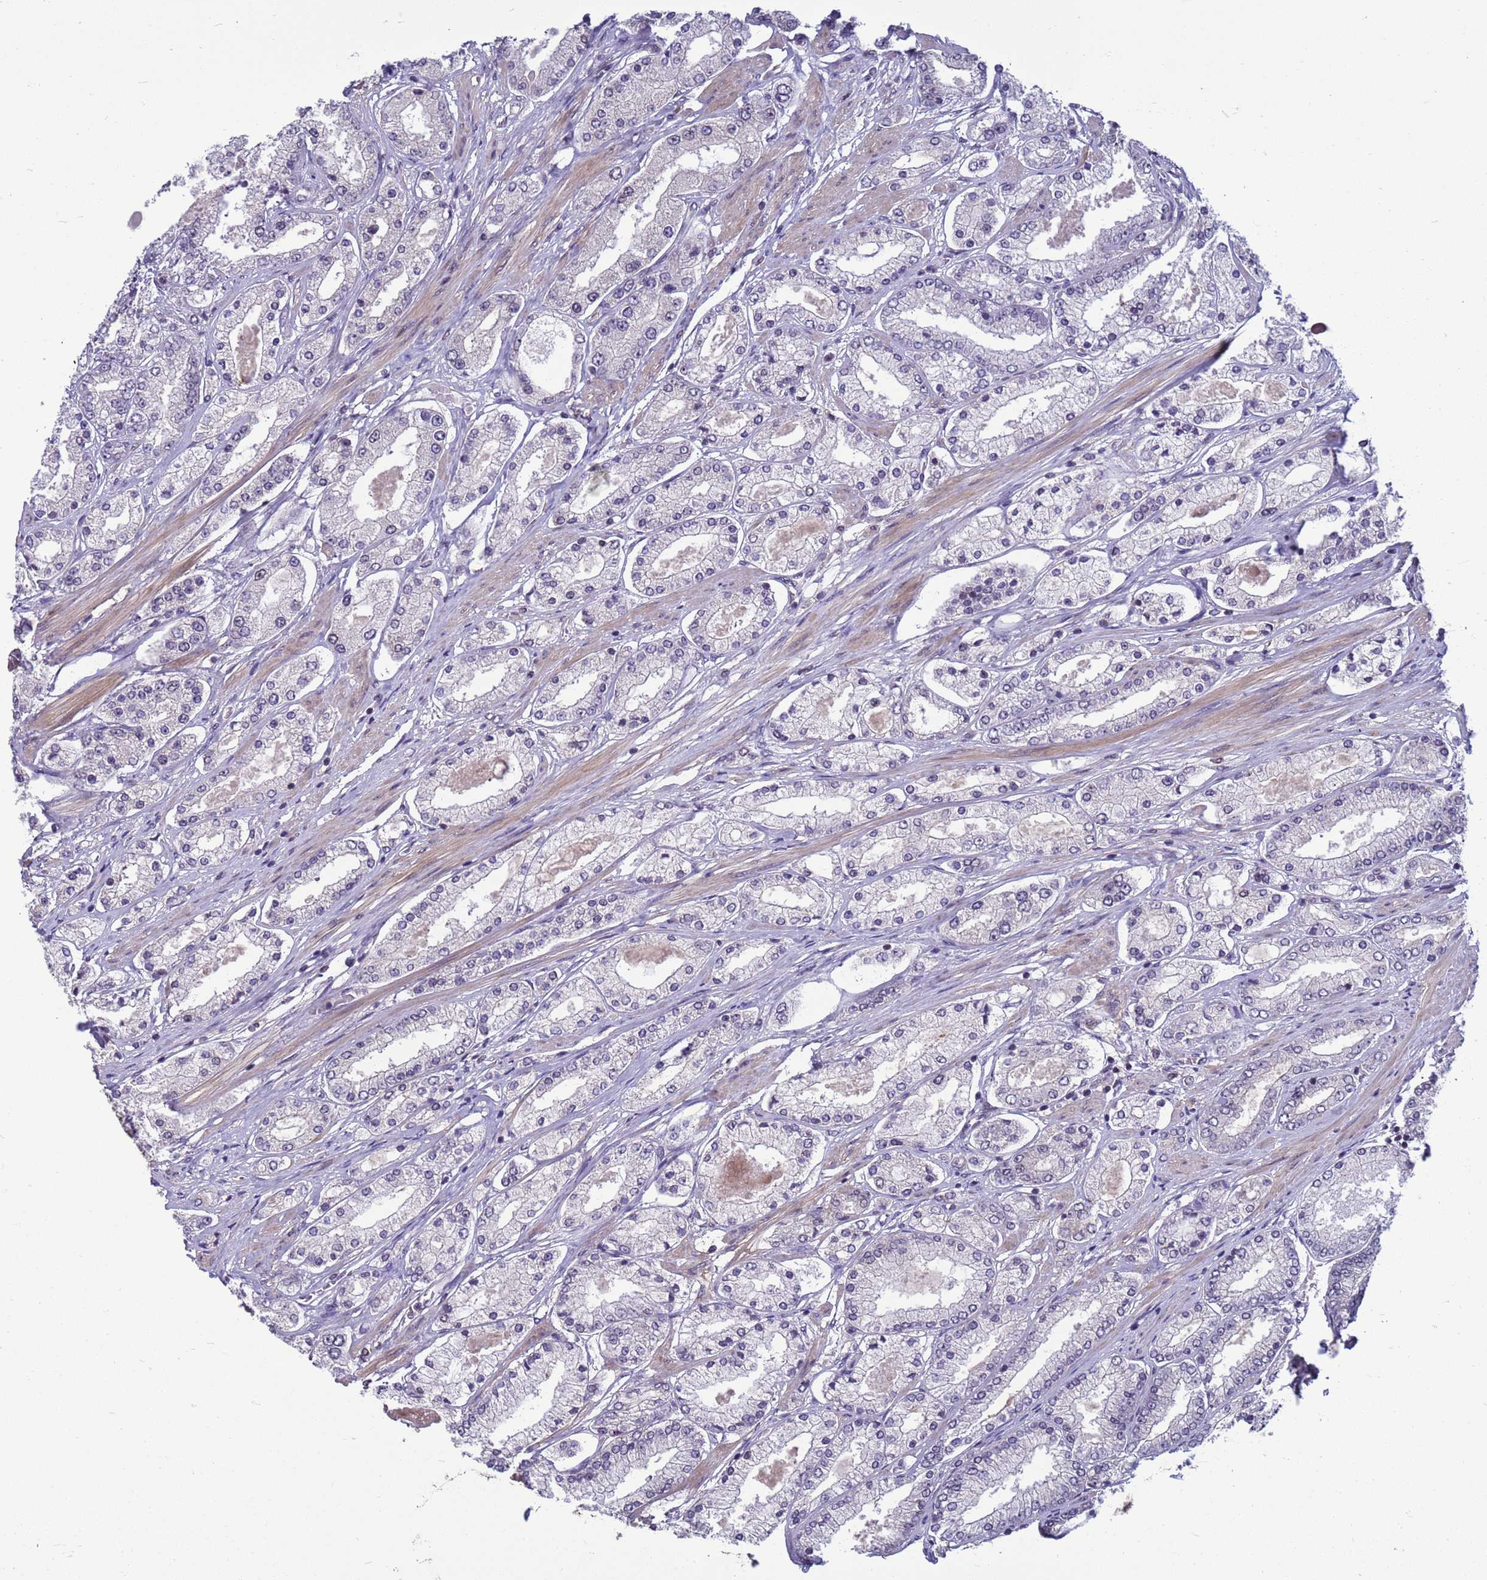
{"staining": {"intensity": "negative", "quantity": "none", "location": "none"}, "tissue": "prostate cancer", "cell_type": "Tumor cells", "image_type": "cancer", "snomed": [{"axis": "morphology", "description": "Adenocarcinoma, High grade"}, {"axis": "topography", "description": "Prostate"}], "caption": "DAB (3,3'-diaminobenzidine) immunohistochemical staining of human prostate cancer demonstrates no significant staining in tumor cells.", "gene": "NSL1", "patient": {"sex": "male", "age": 69}}